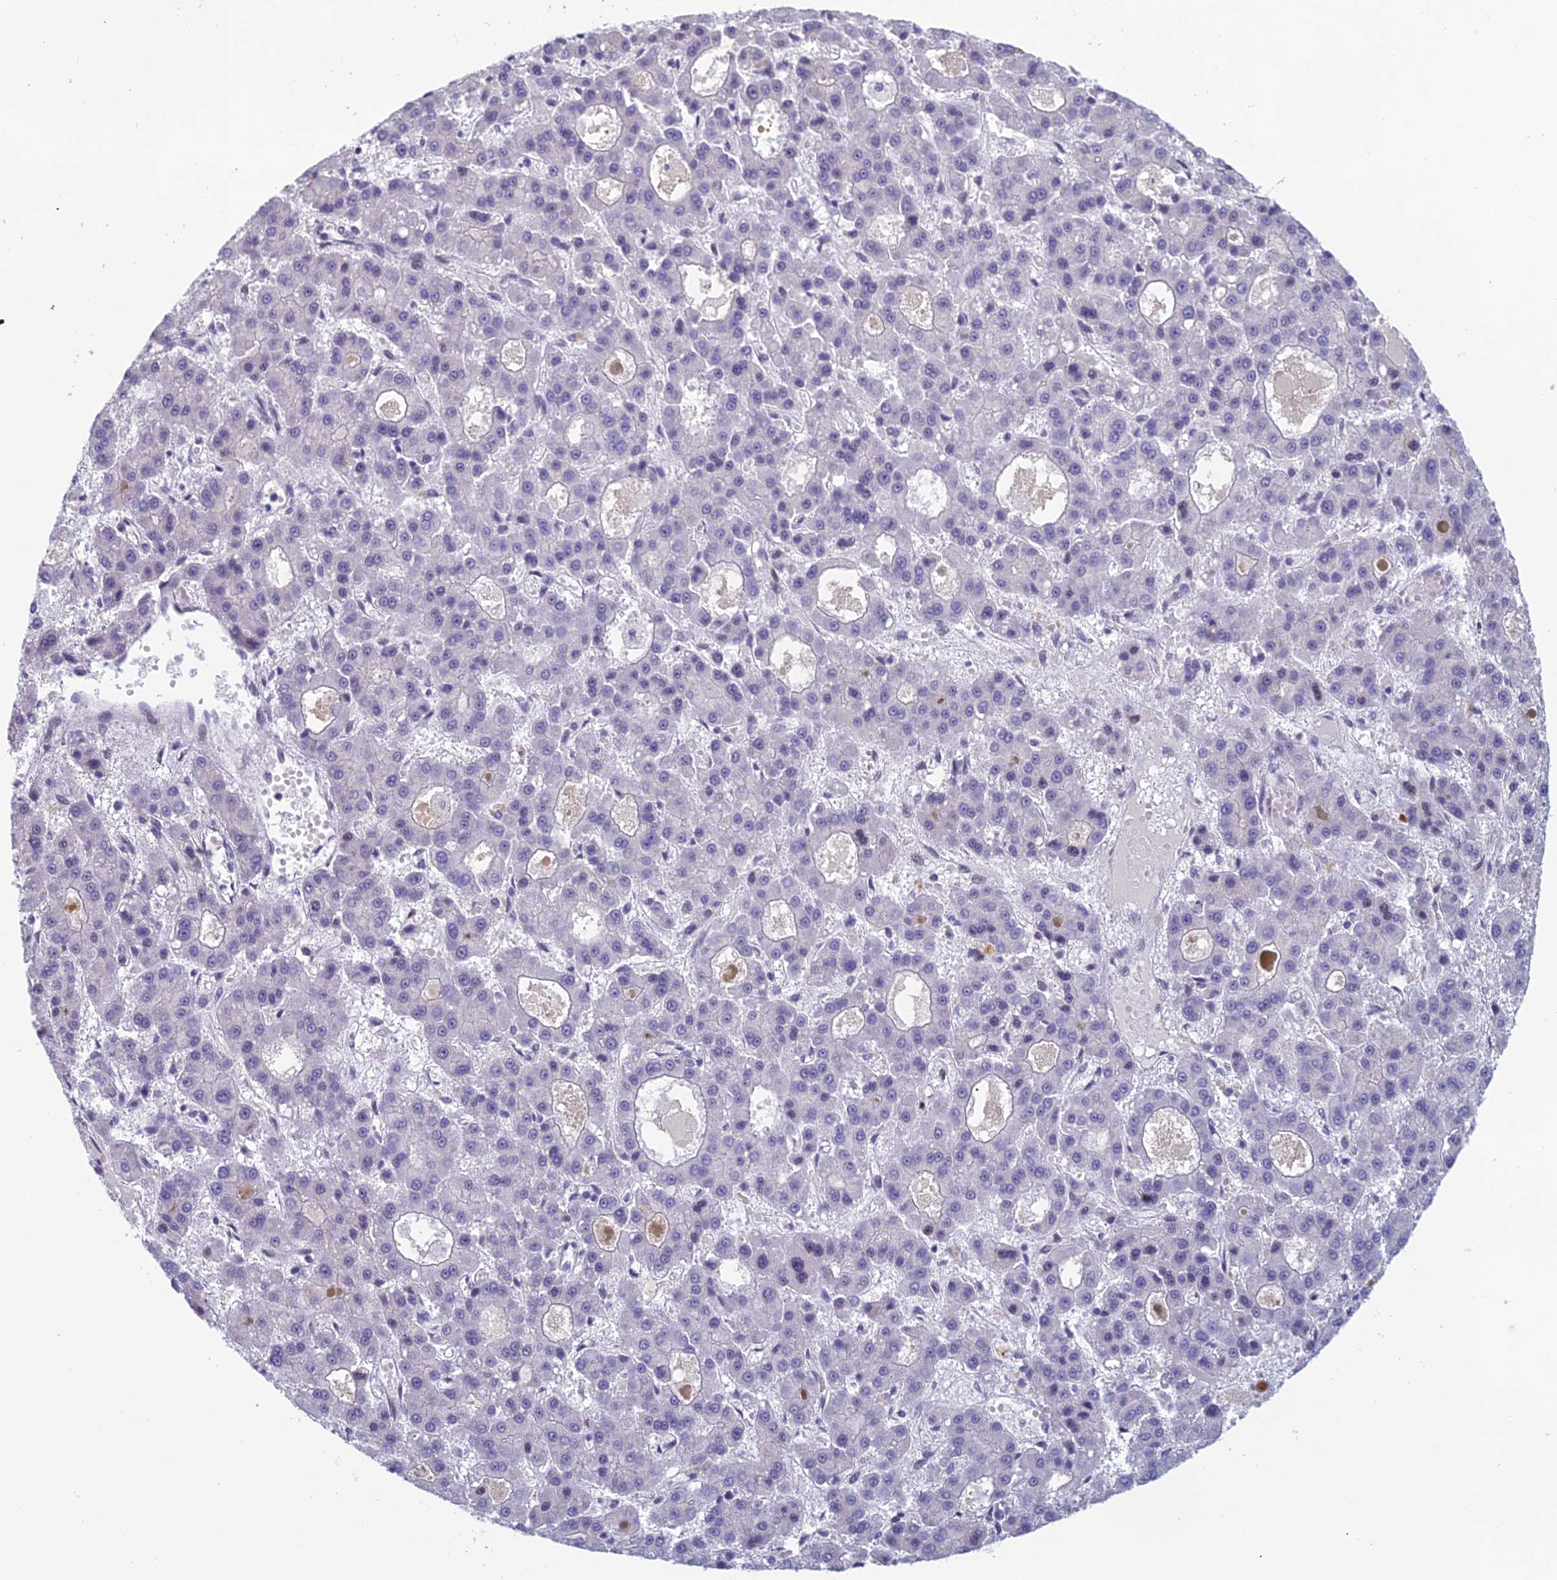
{"staining": {"intensity": "negative", "quantity": "none", "location": "none"}, "tissue": "liver cancer", "cell_type": "Tumor cells", "image_type": "cancer", "snomed": [{"axis": "morphology", "description": "Carcinoma, Hepatocellular, NOS"}, {"axis": "topography", "description": "Liver"}], "caption": "An immunohistochemistry (IHC) histopathology image of liver cancer (hepatocellular carcinoma) is shown. There is no staining in tumor cells of liver cancer (hepatocellular carcinoma).", "gene": "RGS17", "patient": {"sex": "male", "age": 70}}